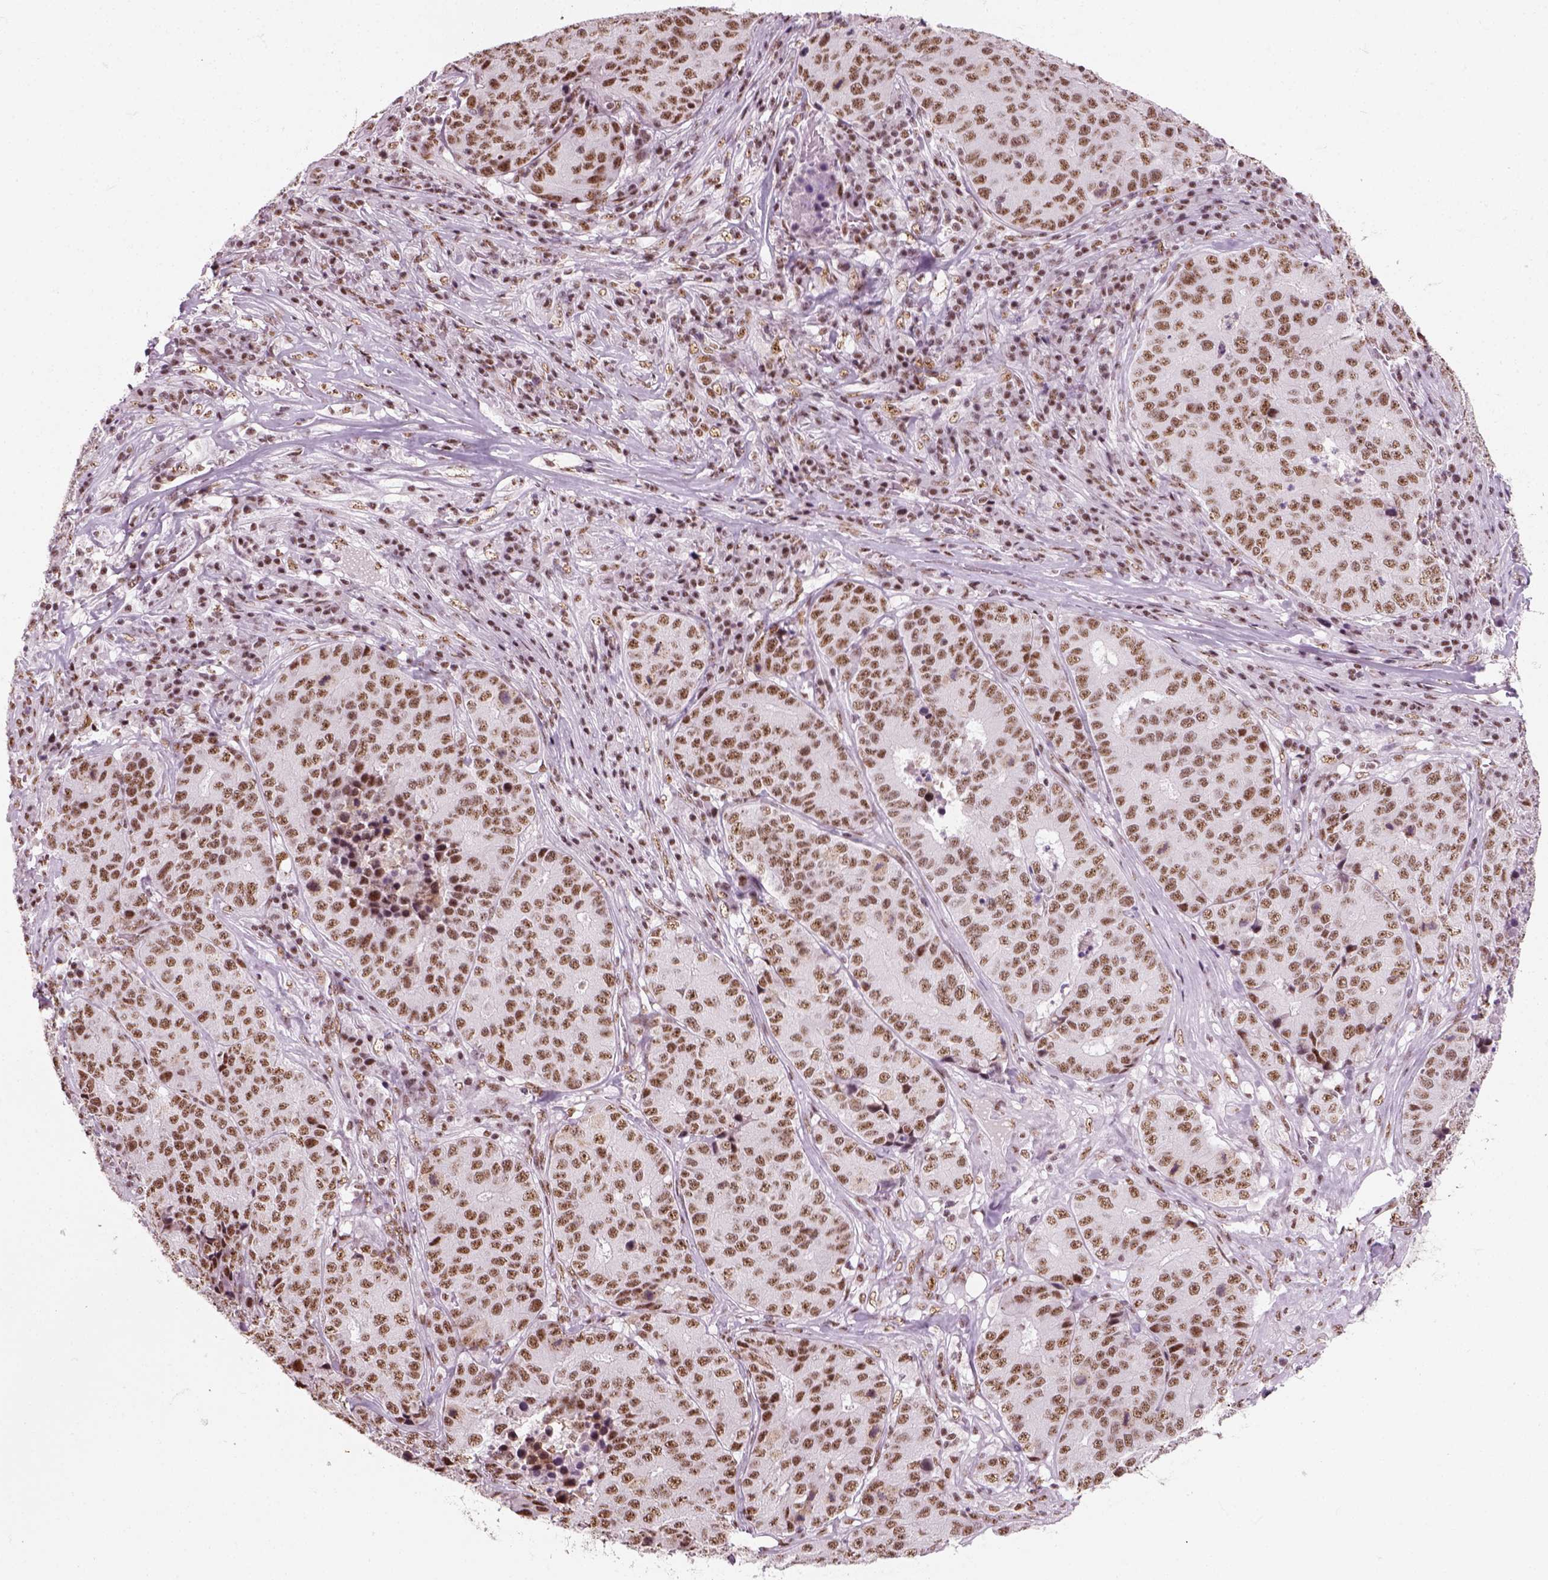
{"staining": {"intensity": "moderate", "quantity": ">75%", "location": "nuclear"}, "tissue": "stomach cancer", "cell_type": "Tumor cells", "image_type": "cancer", "snomed": [{"axis": "morphology", "description": "Adenocarcinoma, NOS"}, {"axis": "topography", "description": "Stomach"}], "caption": "Immunohistochemical staining of stomach cancer (adenocarcinoma) displays medium levels of moderate nuclear positivity in about >75% of tumor cells.", "gene": "GTF2F1", "patient": {"sex": "male", "age": 71}}